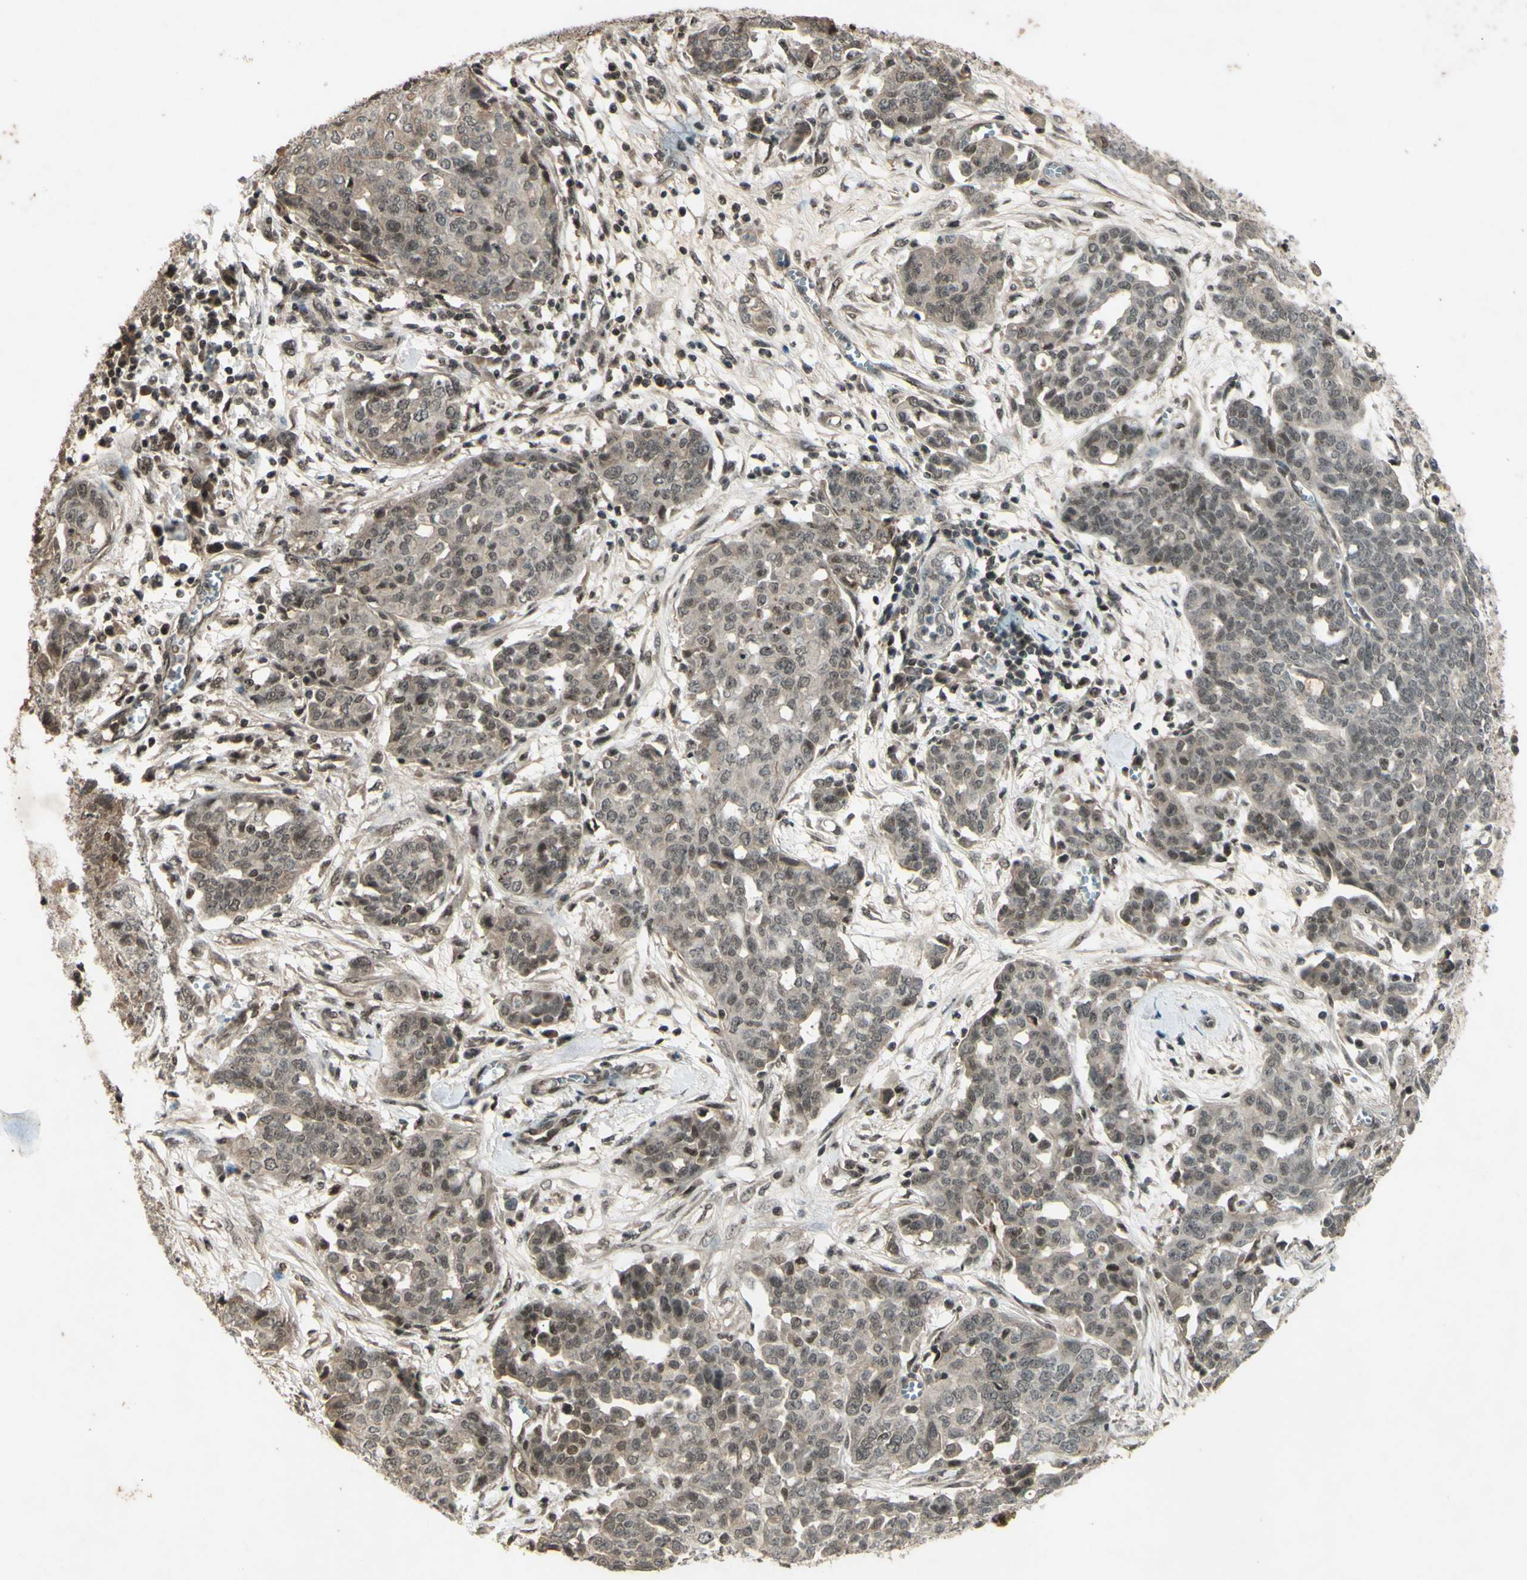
{"staining": {"intensity": "weak", "quantity": ">75%", "location": "nuclear"}, "tissue": "ovarian cancer", "cell_type": "Tumor cells", "image_type": "cancer", "snomed": [{"axis": "morphology", "description": "Cystadenocarcinoma, serous, NOS"}, {"axis": "topography", "description": "Soft tissue"}, {"axis": "topography", "description": "Ovary"}], "caption": "This histopathology image reveals immunohistochemistry staining of serous cystadenocarcinoma (ovarian), with low weak nuclear staining in about >75% of tumor cells.", "gene": "SNW1", "patient": {"sex": "female", "age": 57}}